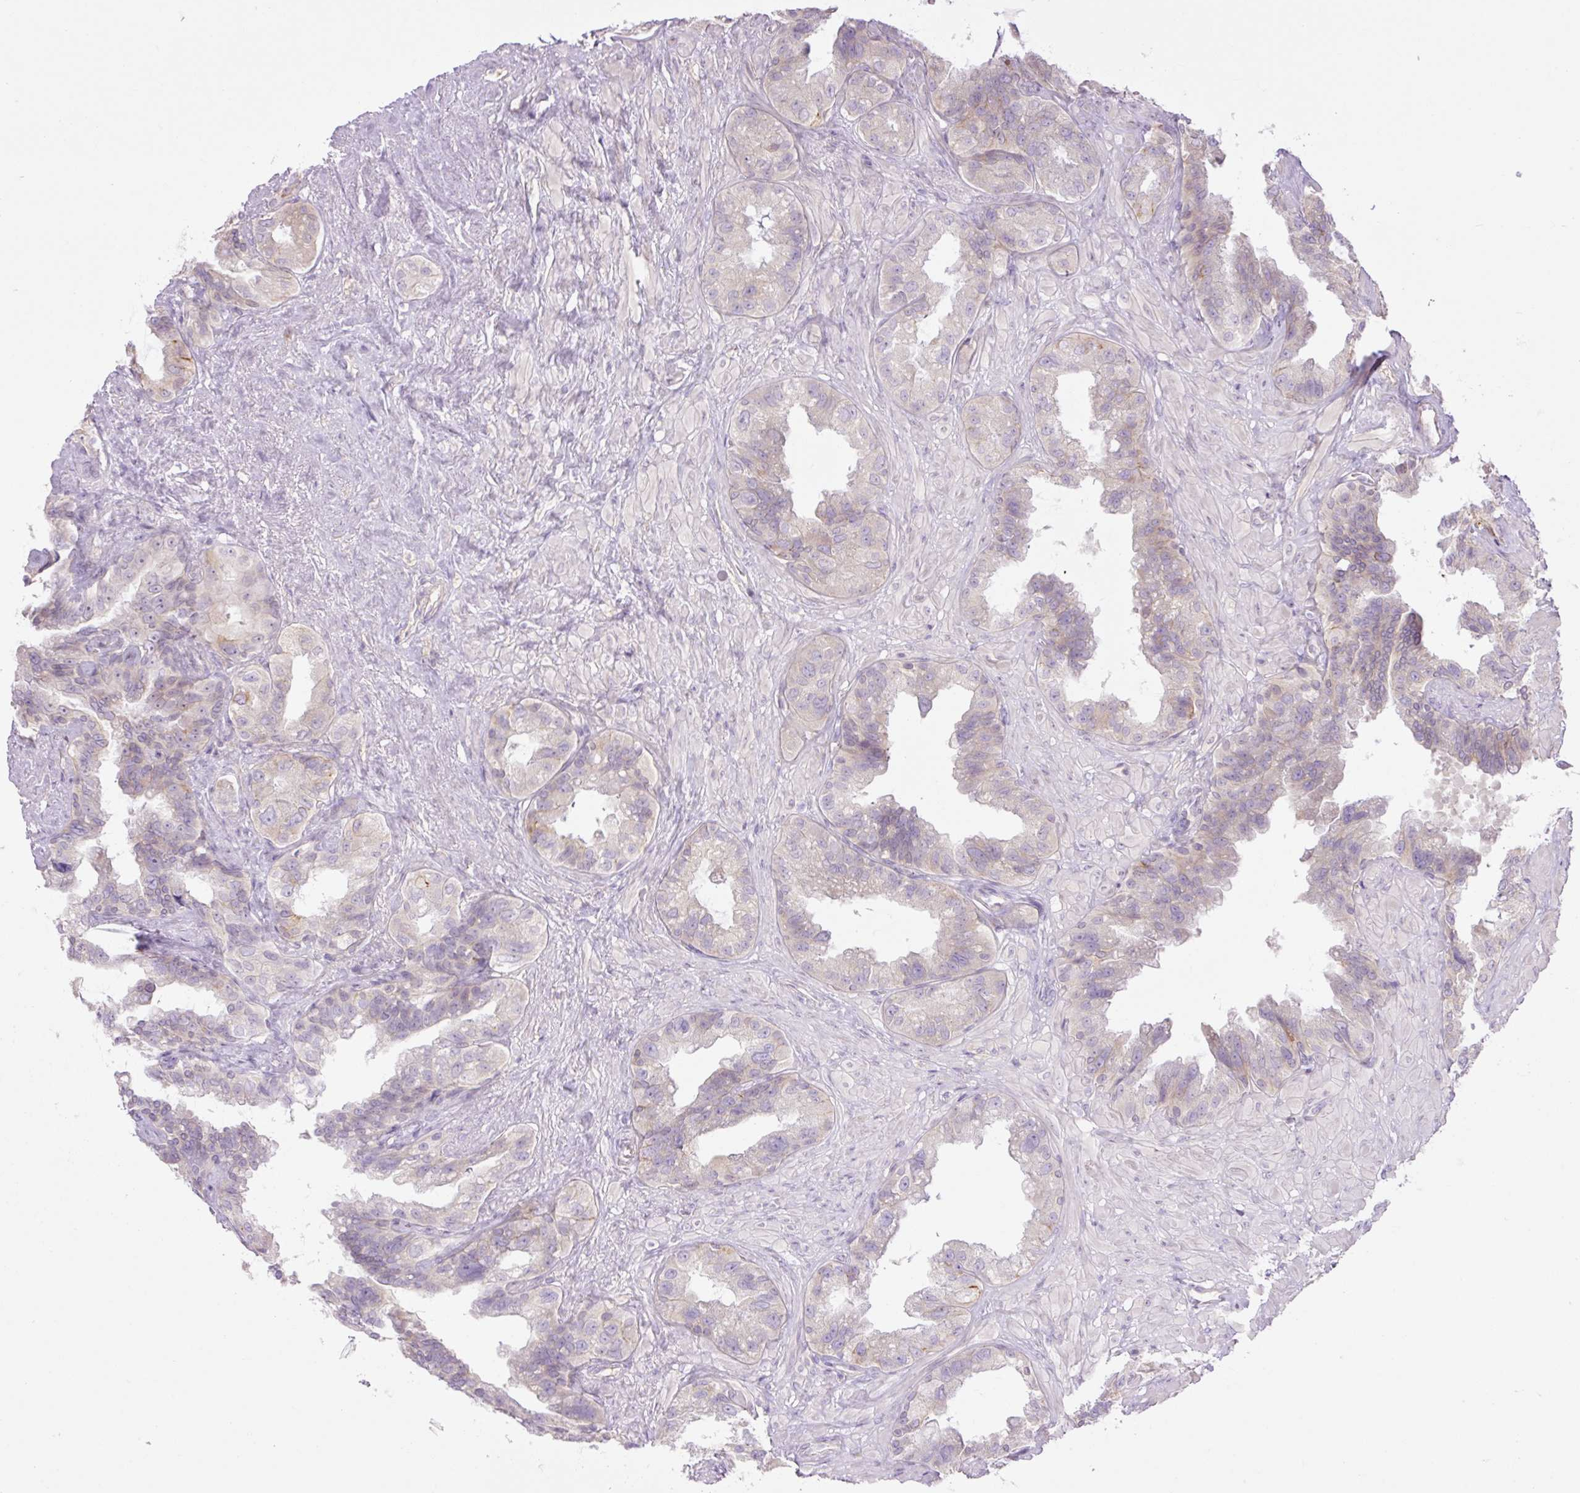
{"staining": {"intensity": "moderate", "quantity": "<25%", "location": "cytoplasmic/membranous"}, "tissue": "seminal vesicle", "cell_type": "Glandular cells", "image_type": "normal", "snomed": [{"axis": "morphology", "description": "Normal tissue, NOS"}, {"axis": "topography", "description": "Seminal veicle"}, {"axis": "topography", "description": "Peripheral nerve tissue"}], "caption": "DAB immunohistochemical staining of normal human seminal vesicle reveals moderate cytoplasmic/membranous protein staining in about <25% of glandular cells. Using DAB (3,3'-diaminobenzidine) (brown) and hematoxylin (blue) stains, captured at high magnification using brightfield microscopy.", "gene": "GRID2", "patient": {"sex": "male", "age": 76}}